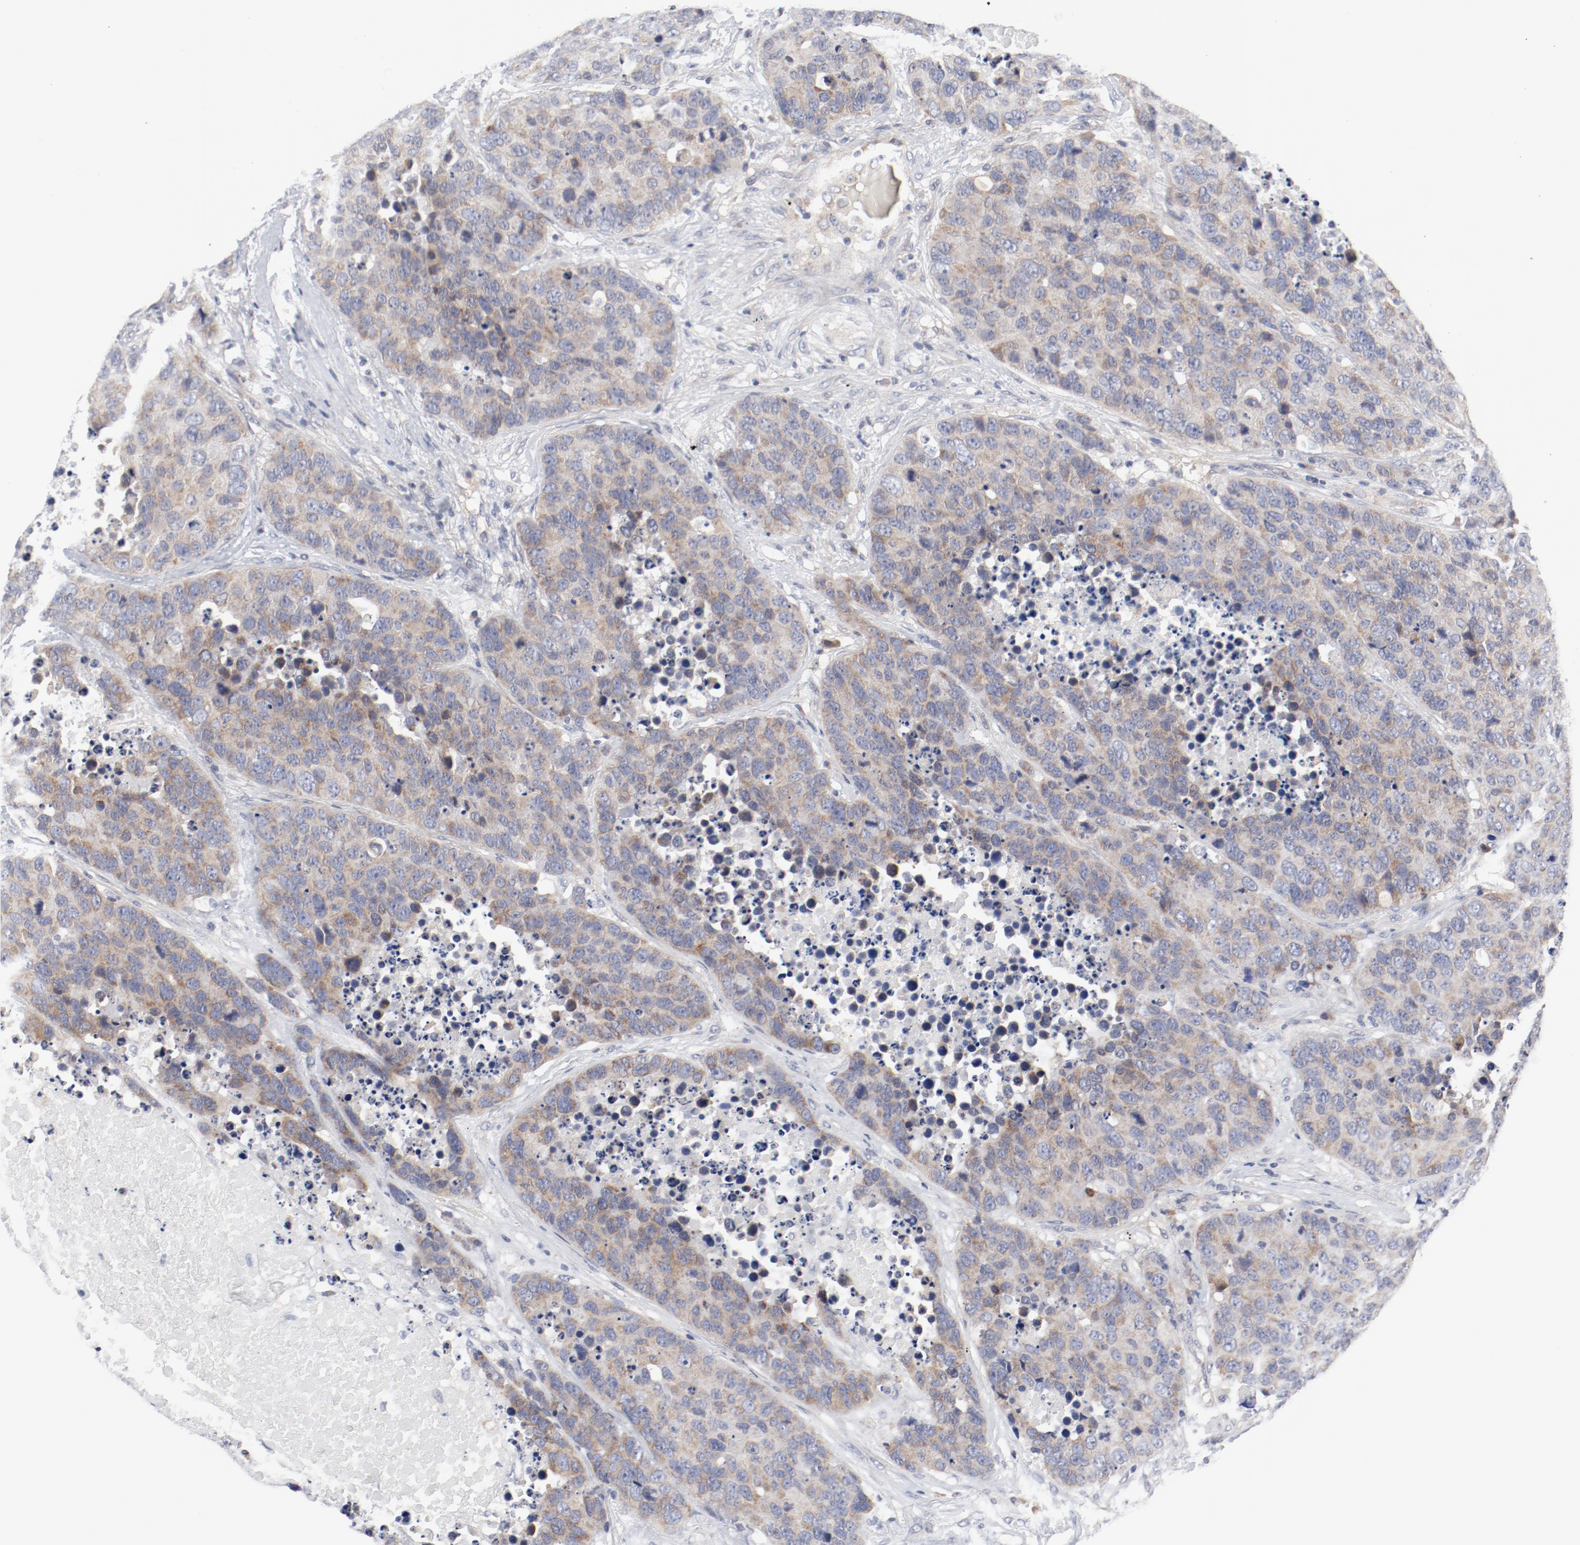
{"staining": {"intensity": "weak", "quantity": ">75%", "location": "cytoplasmic/membranous"}, "tissue": "carcinoid", "cell_type": "Tumor cells", "image_type": "cancer", "snomed": [{"axis": "morphology", "description": "Carcinoid, malignant, NOS"}, {"axis": "topography", "description": "Lung"}], "caption": "Immunohistochemistry histopathology image of neoplastic tissue: human carcinoid stained using IHC shows low levels of weak protein expression localized specifically in the cytoplasmic/membranous of tumor cells, appearing as a cytoplasmic/membranous brown color.", "gene": "BAD", "patient": {"sex": "male", "age": 60}}